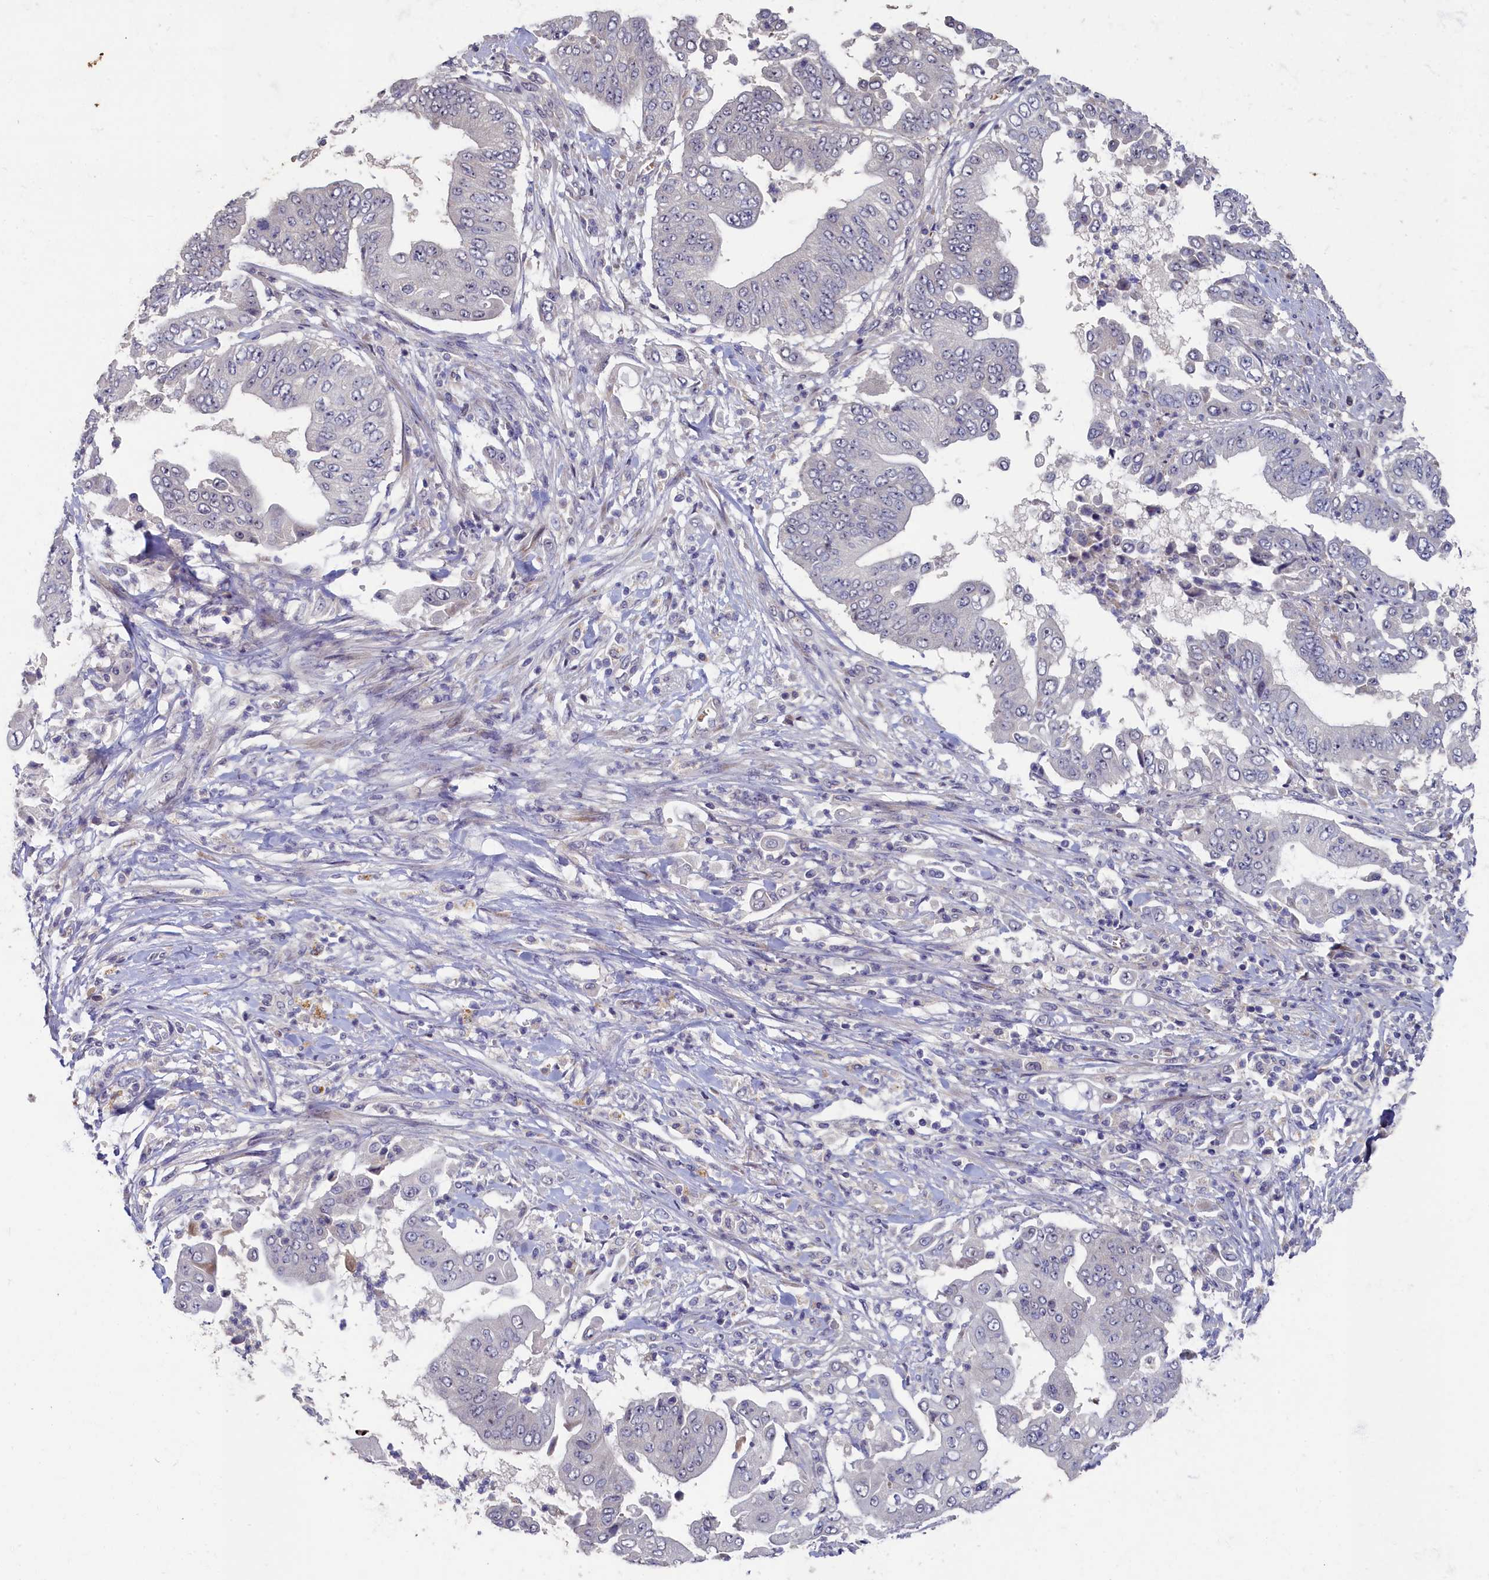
{"staining": {"intensity": "negative", "quantity": "none", "location": "none"}, "tissue": "pancreatic cancer", "cell_type": "Tumor cells", "image_type": "cancer", "snomed": [{"axis": "morphology", "description": "Adenocarcinoma, NOS"}, {"axis": "topography", "description": "Pancreas"}], "caption": "Immunohistochemistry (IHC) micrograph of neoplastic tissue: pancreatic cancer stained with DAB reveals no significant protein positivity in tumor cells. (DAB immunohistochemistry visualized using brightfield microscopy, high magnification).", "gene": "HUNK", "patient": {"sex": "female", "age": 77}}